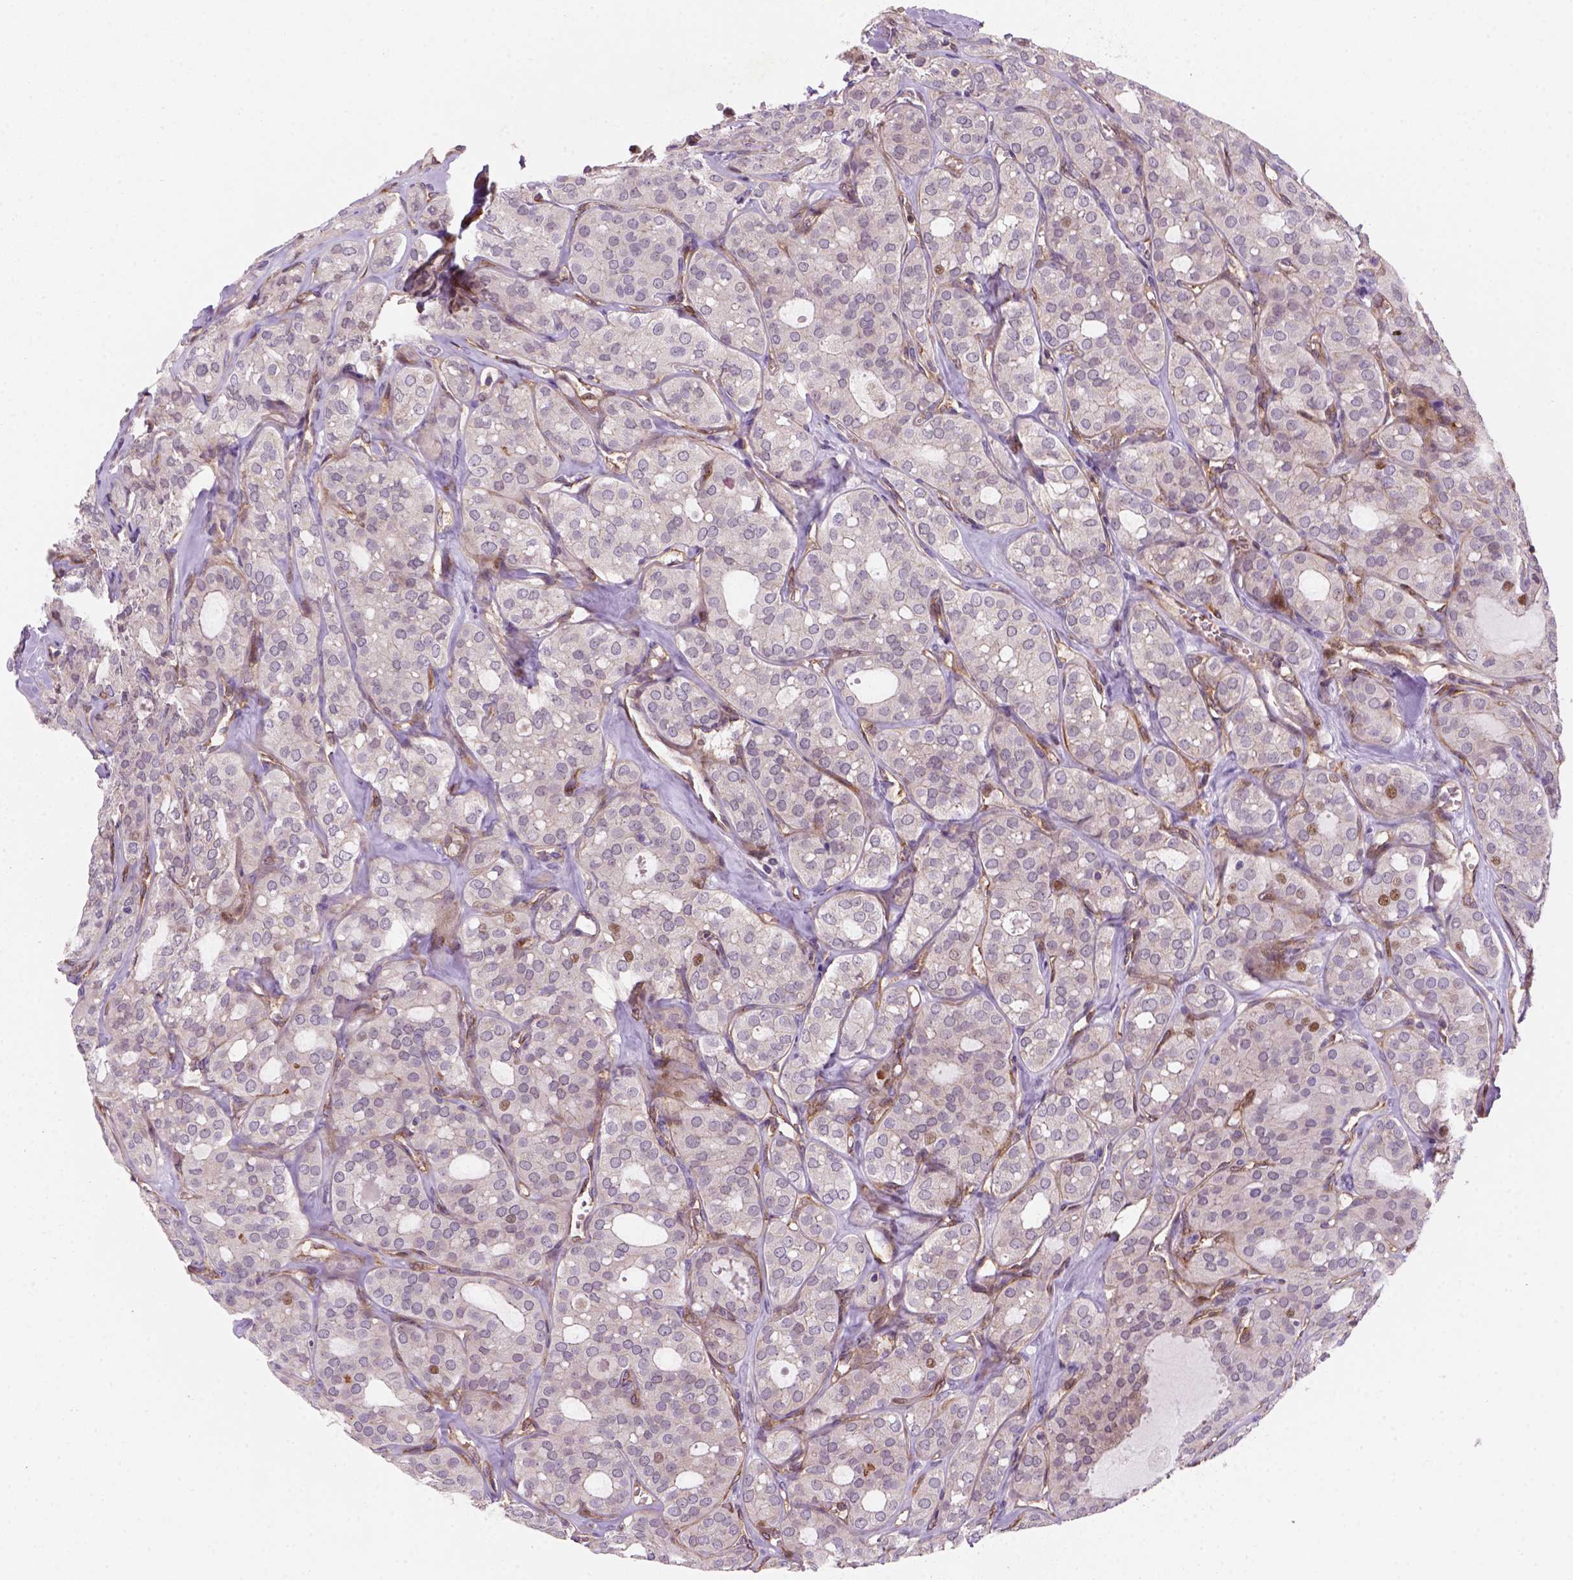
{"staining": {"intensity": "negative", "quantity": "none", "location": "none"}, "tissue": "thyroid cancer", "cell_type": "Tumor cells", "image_type": "cancer", "snomed": [{"axis": "morphology", "description": "Follicular adenoma carcinoma, NOS"}, {"axis": "topography", "description": "Thyroid gland"}], "caption": "Micrograph shows no protein staining in tumor cells of thyroid cancer (follicular adenoma carcinoma) tissue.", "gene": "VSTM5", "patient": {"sex": "male", "age": 75}}